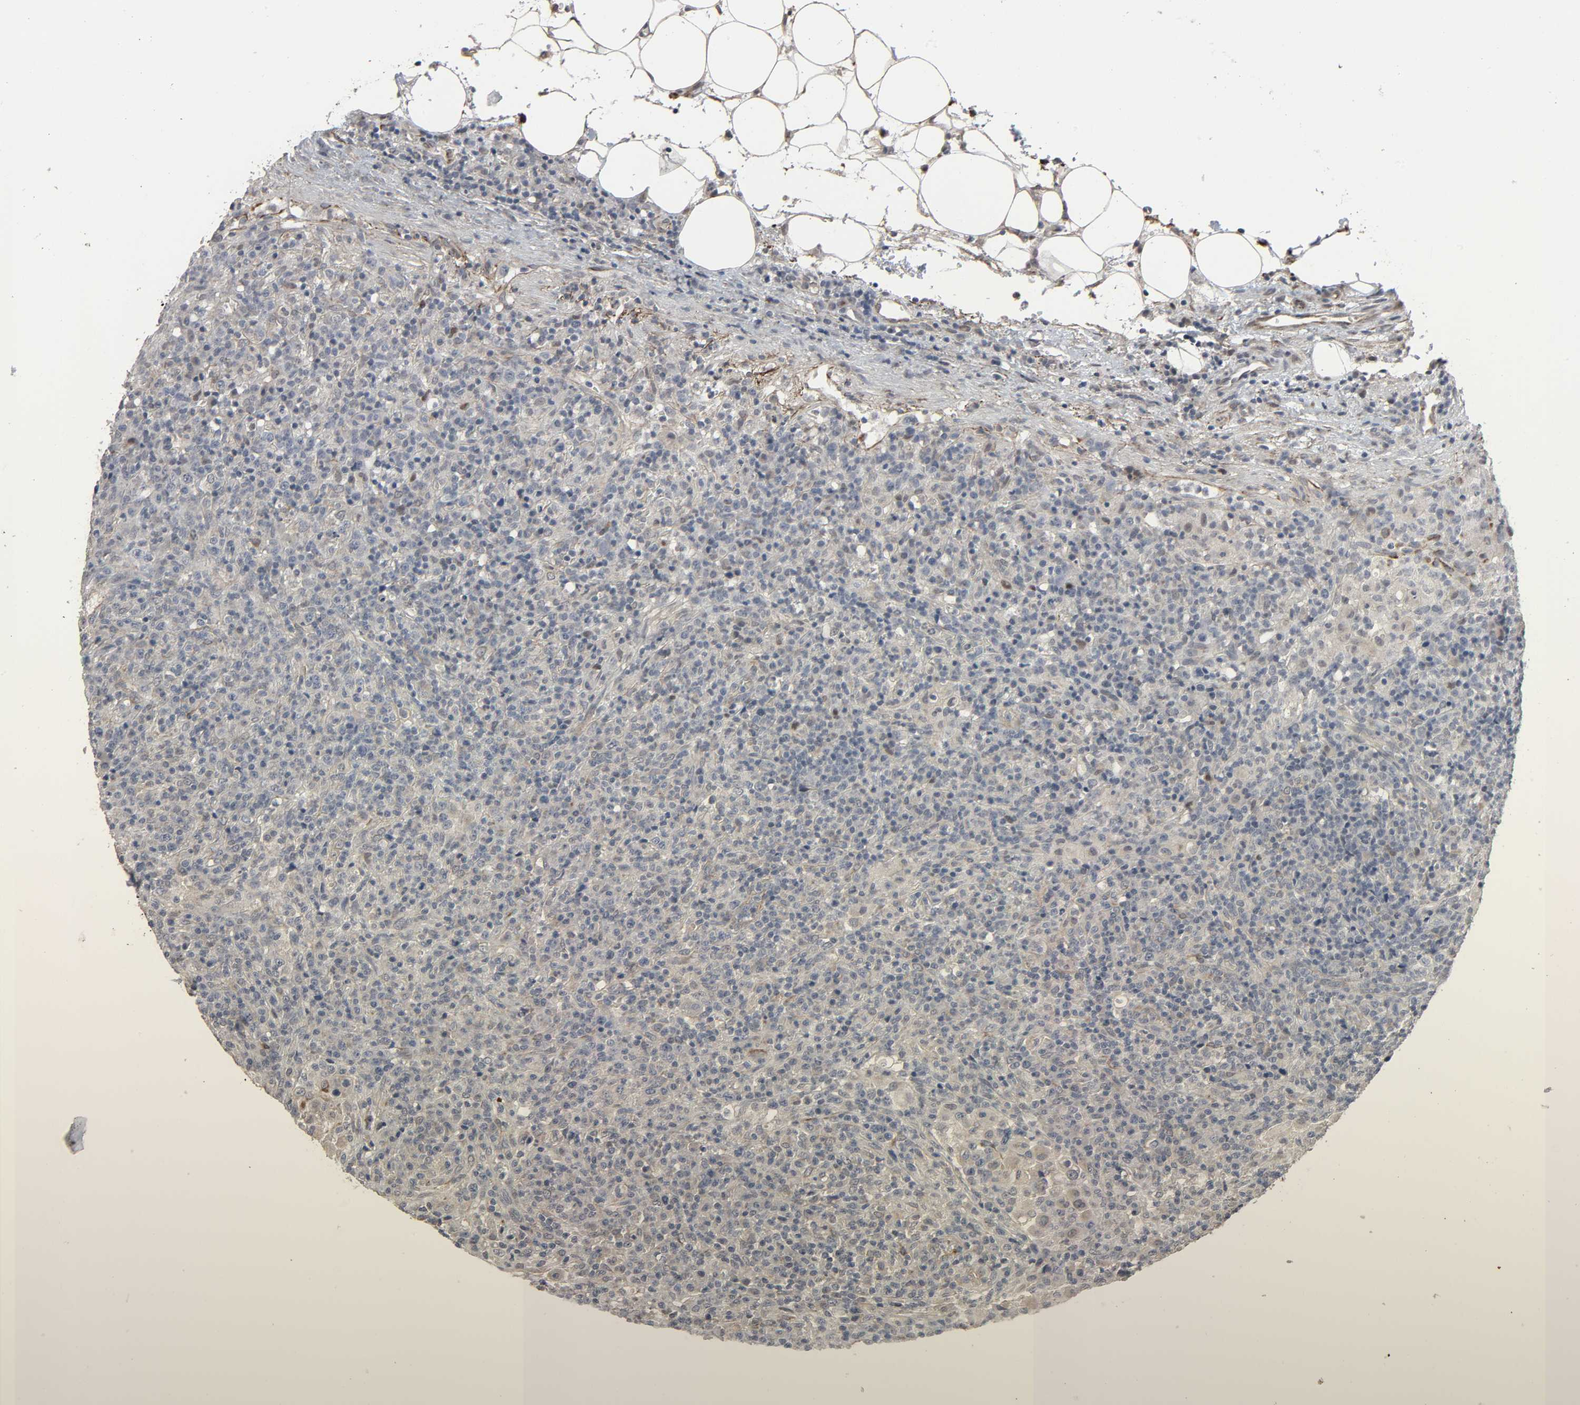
{"staining": {"intensity": "negative", "quantity": "none", "location": "none"}, "tissue": "lymphoma", "cell_type": "Tumor cells", "image_type": "cancer", "snomed": [{"axis": "morphology", "description": "Hodgkin's disease, NOS"}, {"axis": "topography", "description": "Lymph node"}], "caption": "Photomicrograph shows no significant protein staining in tumor cells of lymphoma.", "gene": "ZNF222", "patient": {"sex": "male", "age": 65}}